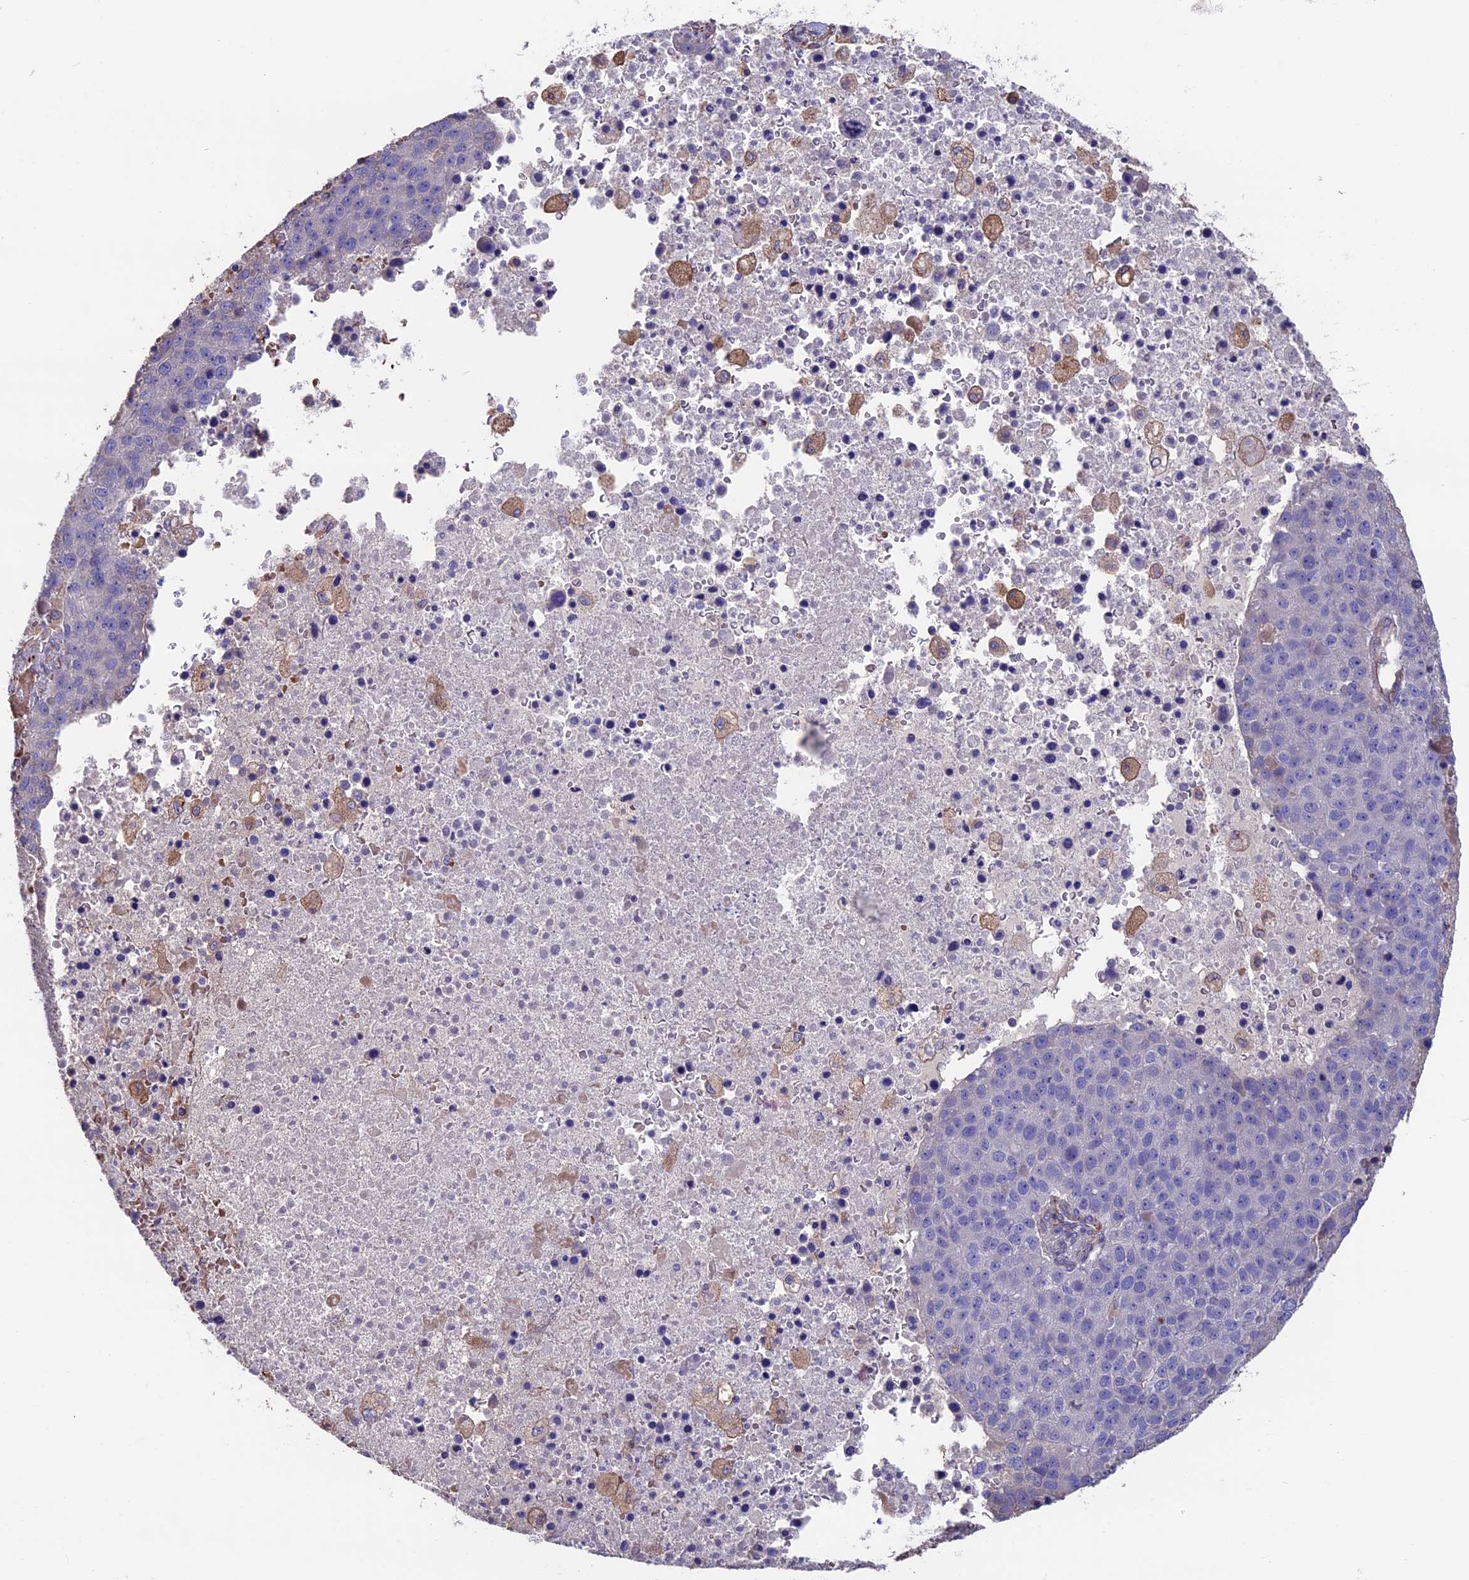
{"staining": {"intensity": "negative", "quantity": "none", "location": "none"}, "tissue": "pancreatic cancer", "cell_type": "Tumor cells", "image_type": "cancer", "snomed": [{"axis": "morphology", "description": "Adenocarcinoma, NOS"}, {"axis": "topography", "description": "Pancreas"}], "caption": "IHC of human pancreatic adenocarcinoma demonstrates no staining in tumor cells.", "gene": "SEH1L", "patient": {"sex": "female", "age": 61}}